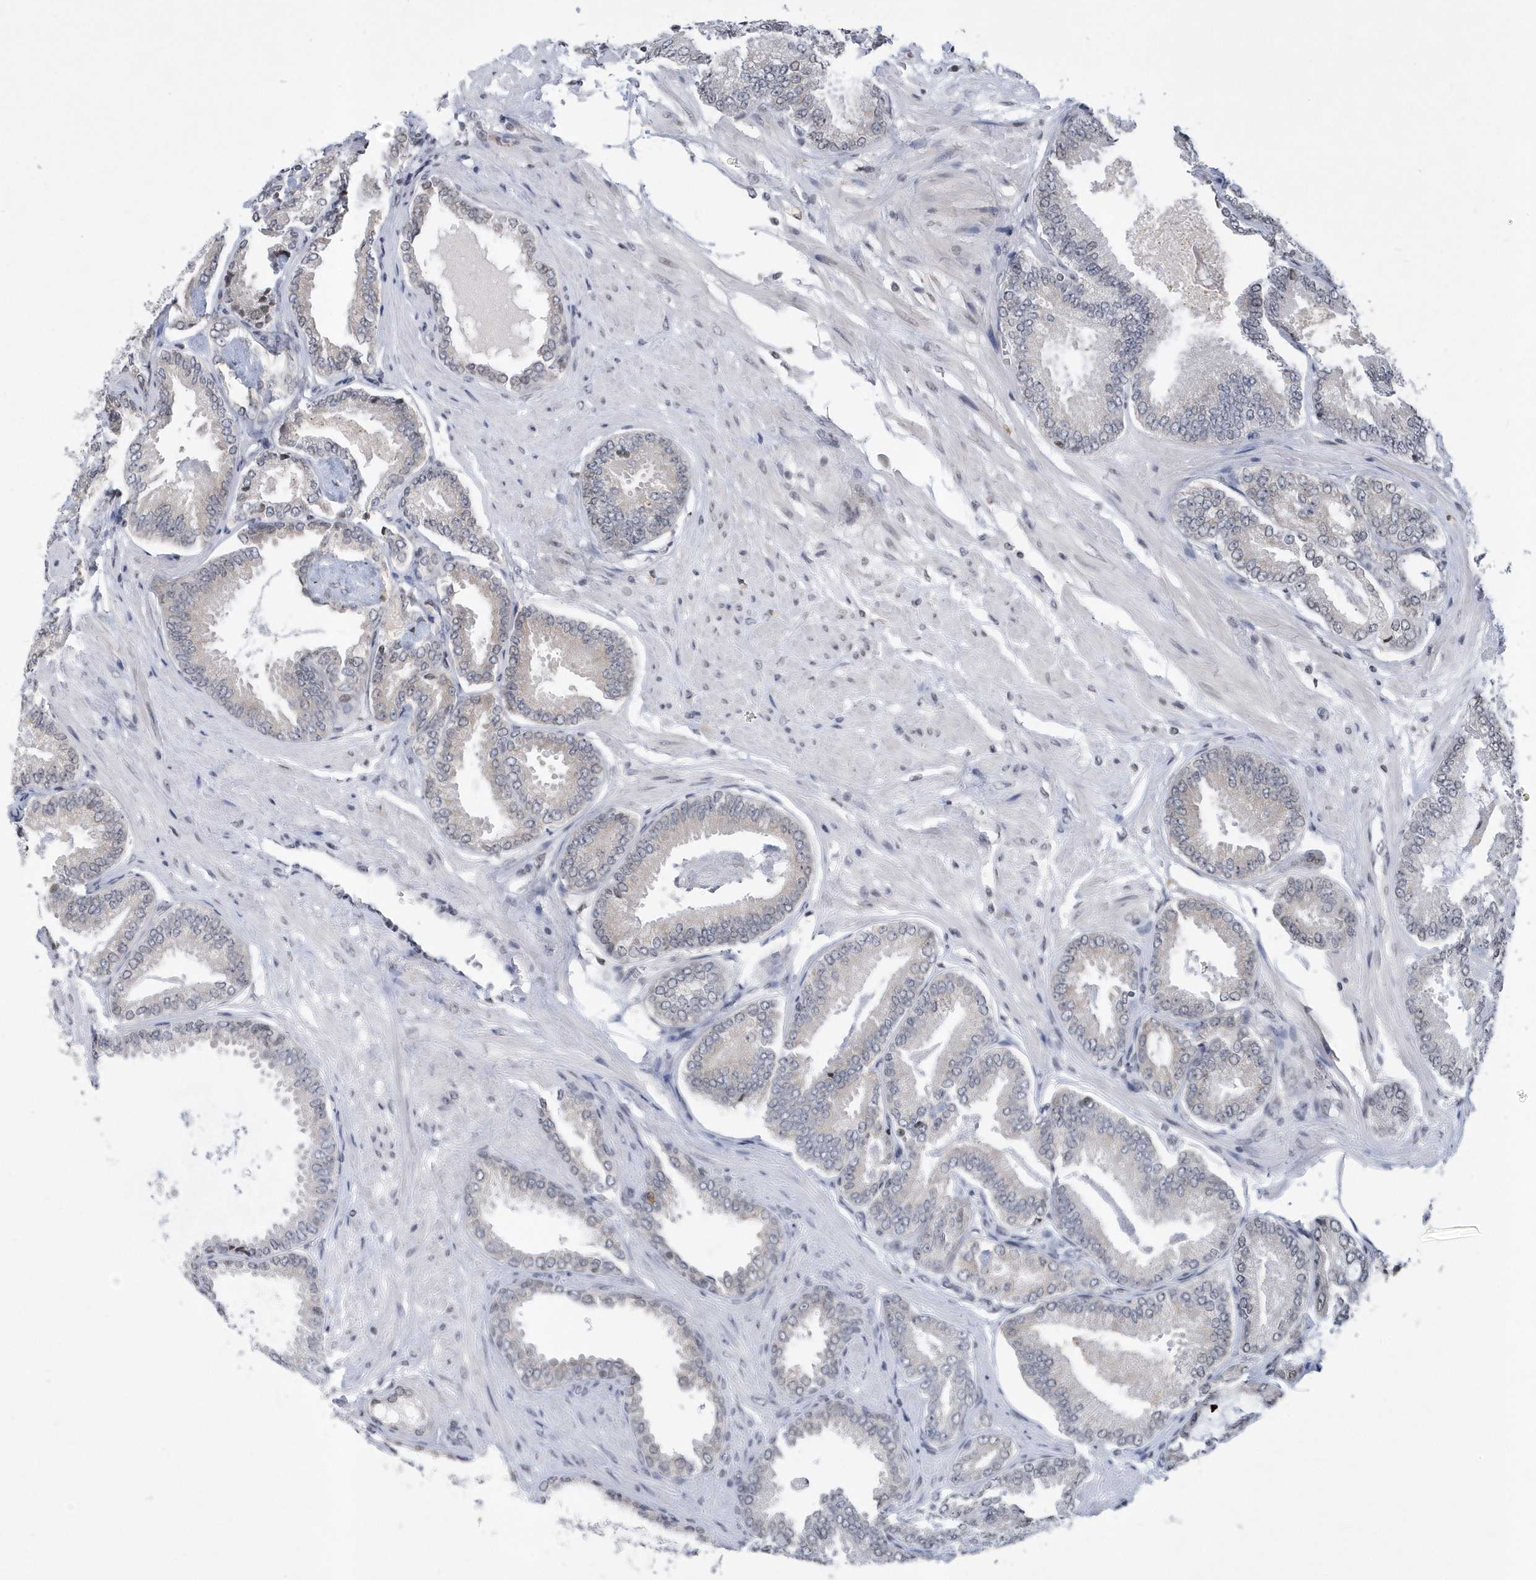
{"staining": {"intensity": "weak", "quantity": "25%-75%", "location": "cytoplasmic/membranous"}, "tissue": "prostate cancer", "cell_type": "Tumor cells", "image_type": "cancer", "snomed": [{"axis": "morphology", "description": "Adenocarcinoma, Low grade"}, {"axis": "topography", "description": "Prostate"}], "caption": "Human prostate low-grade adenocarcinoma stained for a protein (brown) displays weak cytoplasmic/membranous positive staining in about 25%-75% of tumor cells.", "gene": "VWA5B2", "patient": {"sex": "male", "age": 71}}